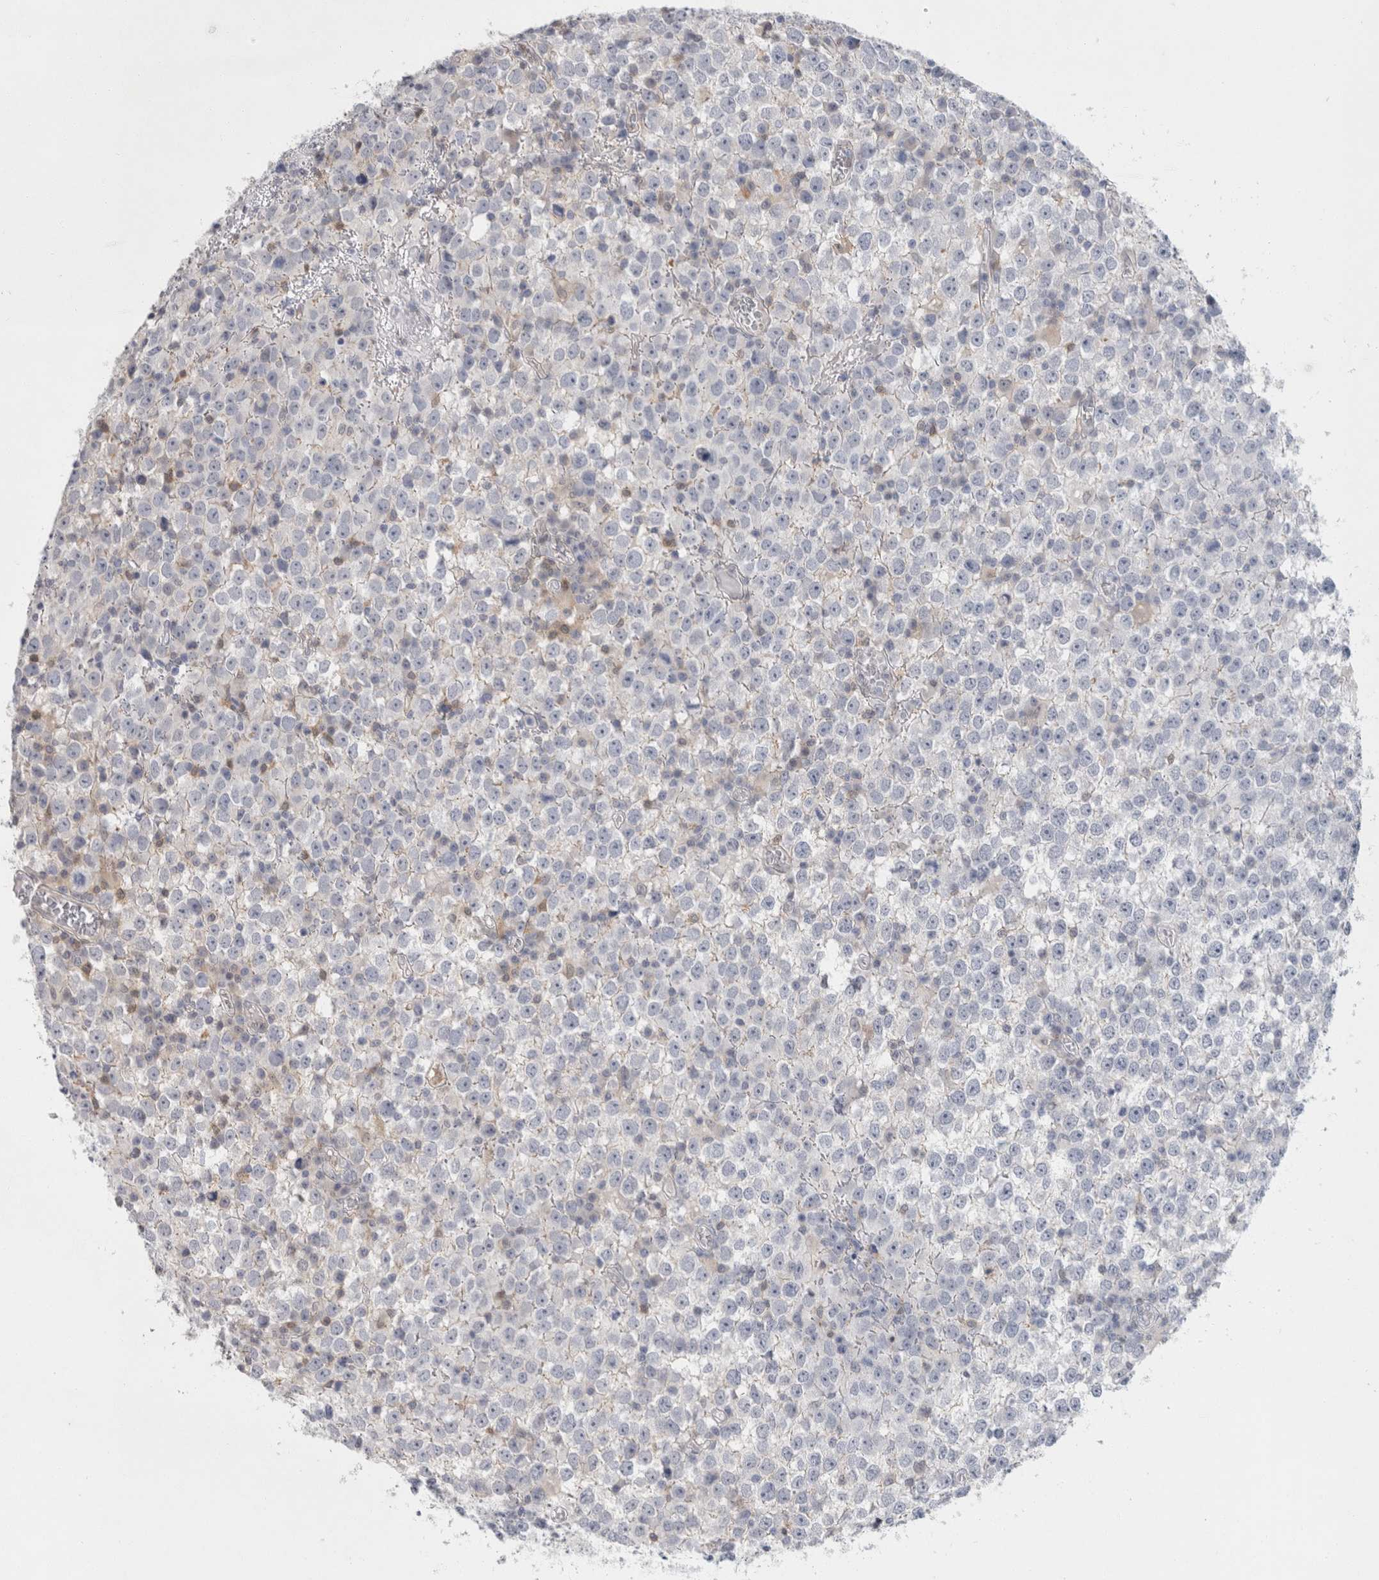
{"staining": {"intensity": "negative", "quantity": "none", "location": "none"}, "tissue": "testis cancer", "cell_type": "Tumor cells", "image_type": "cancer", "snomed": [{"axis": "morphology", "description": "Seminoma, NOS"}, {"axis": "topography", "description": "Testis"}], "caption": "Protein analysis of seminoma (testis) reveals no significant expression in tumor cells.", "gene": "CASP6", "patient": {"sex": "male", "age": 65}}